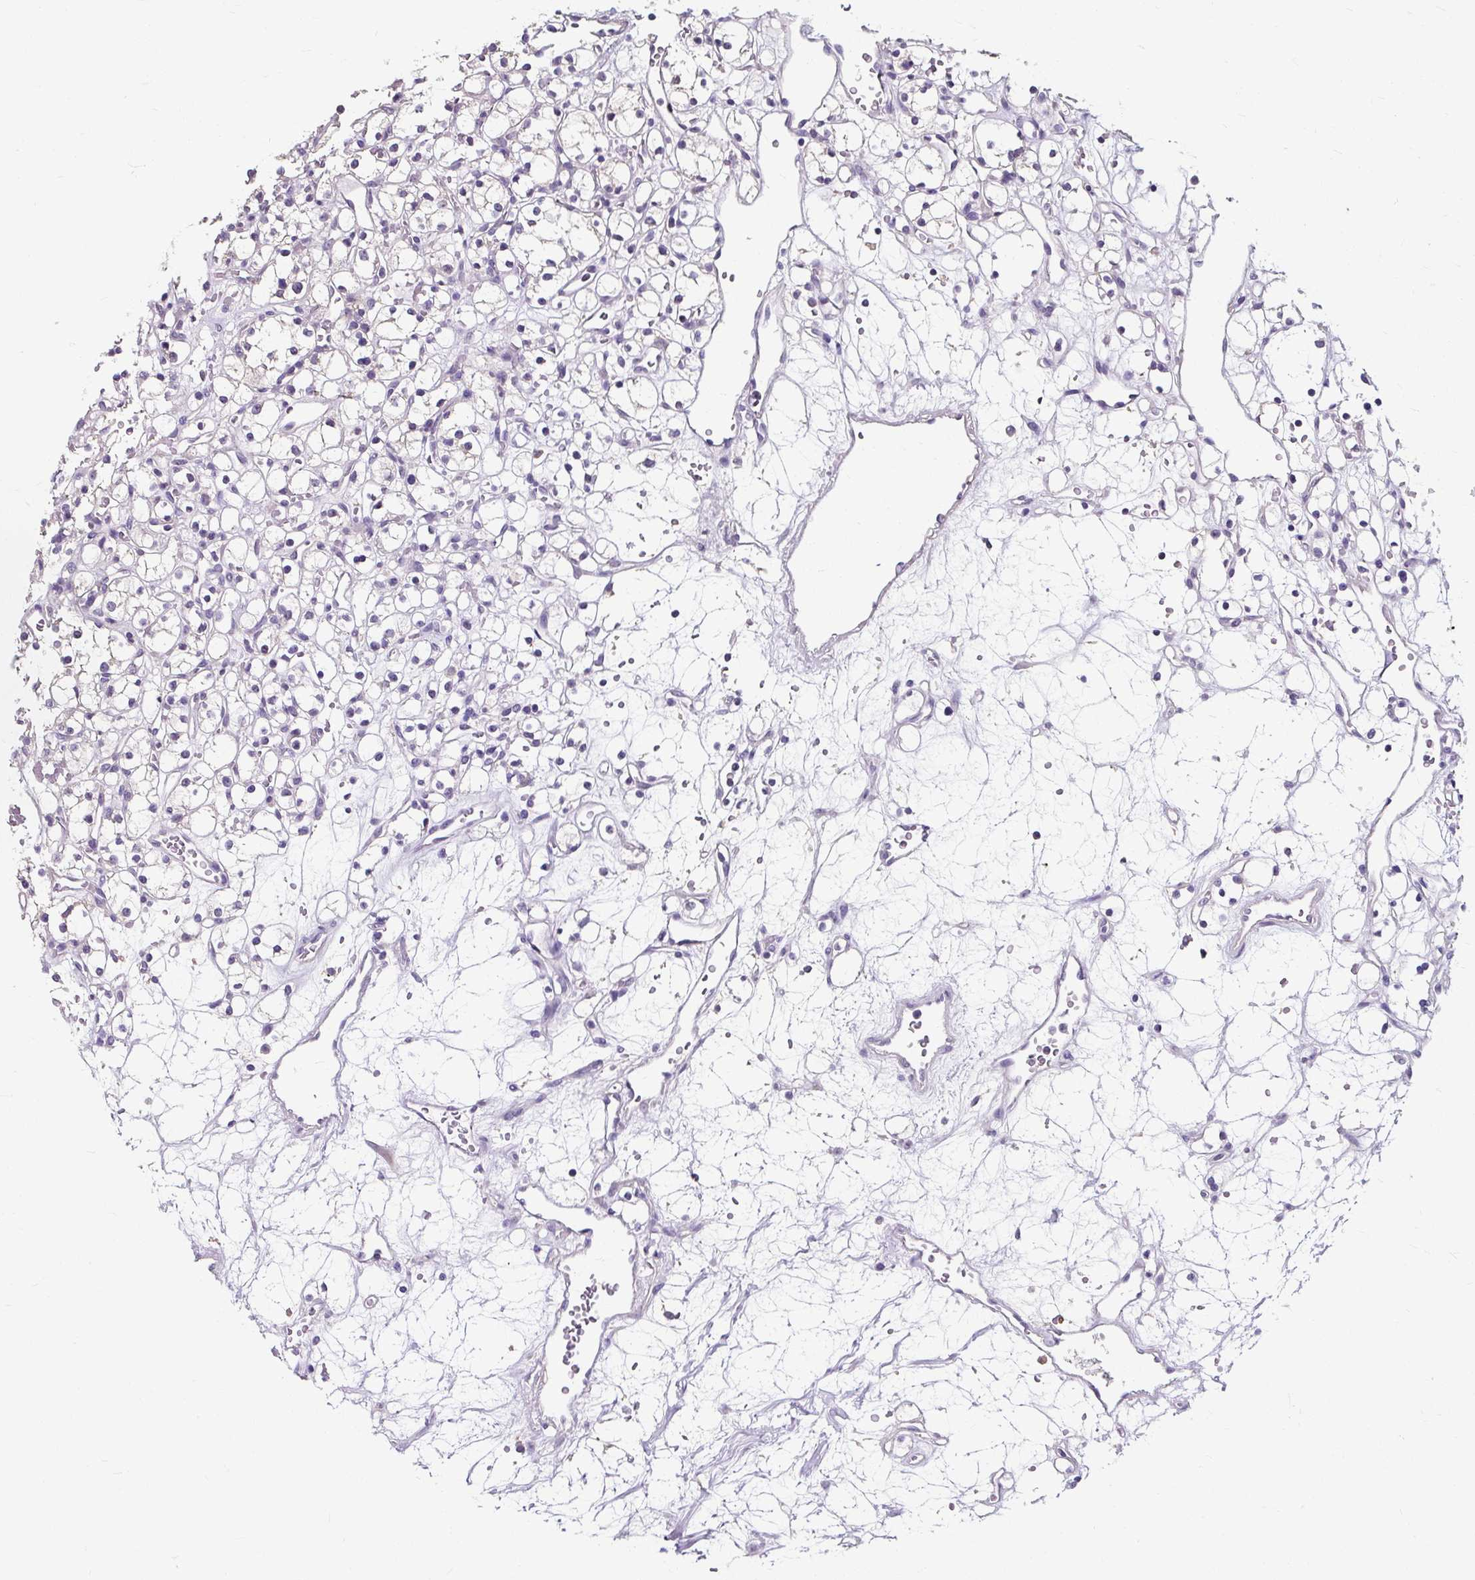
{"staining": {"intensity": "negative", "quantity": "none", "location": "none"}, "tissue": "renal cancer", "cell_type": "Tumor cells", "image_type": "cancer", "snomed": [{"axis": "morphology", "description": "Adenocarcinoma, NOS"}, {"axis": "topography", "description": "Kidney"}], "caption": "This is an immunohistochemistry photomicrograph of human adenocarcinoma (renal). There is no staining in tumor cells.", "gene": "KLHL24", "patient": {"sex": "female", "age": 59}}